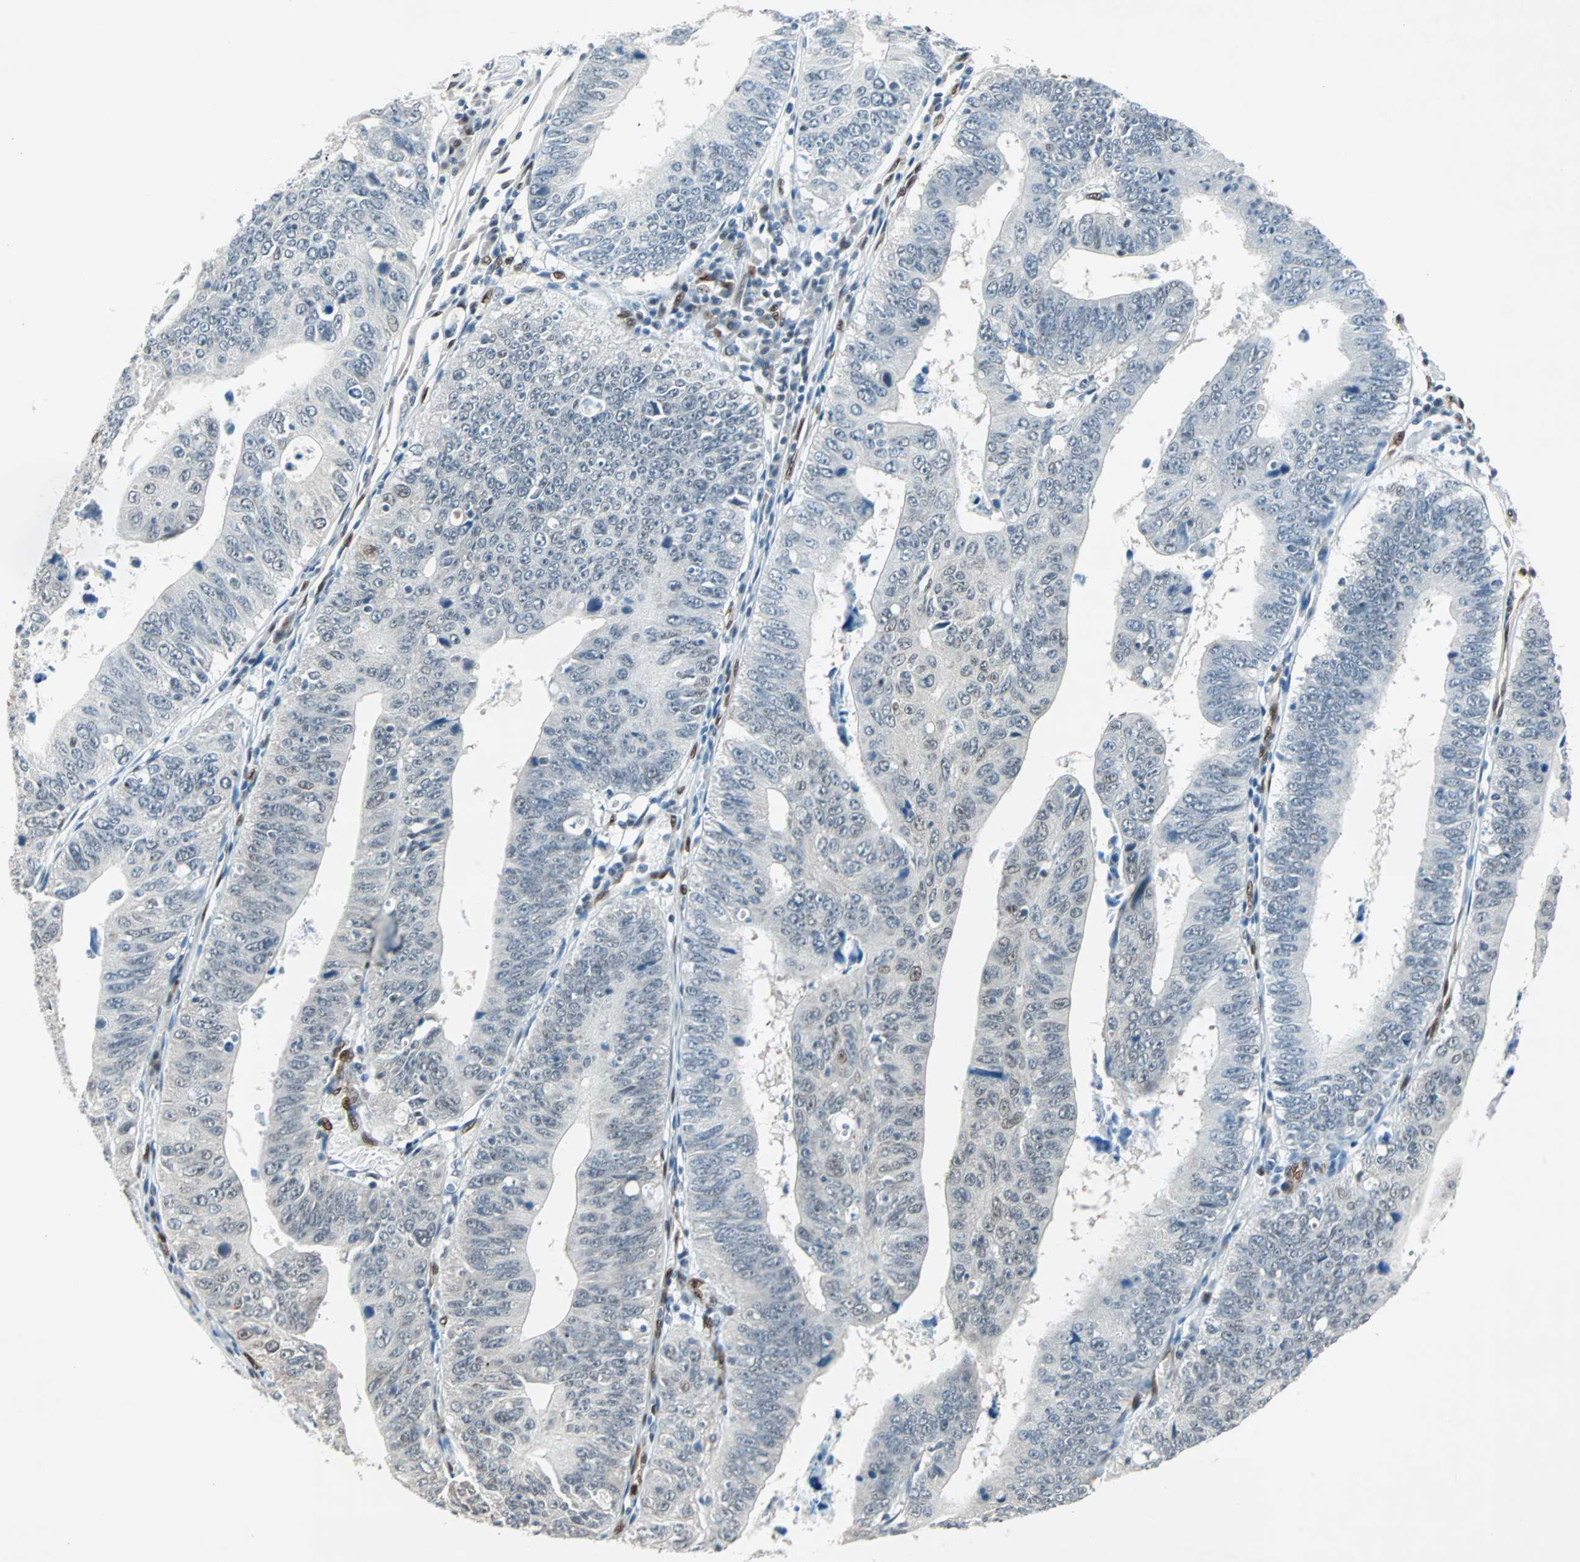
{"staining": {"intensity": "negative", "quantity": "none", "location": "none"}, "tissue": "stomach cancer", "cell_type": "Tumor cells", "image_type": "cancer", "snomed": [{"axis": "morphology", "description": "Adenocarcinoma, NOS"}, {"axis": "topography", "description": "Stomach"}], "caption": "This image is of stomach cancer (adenocarcinoma) stained with IHC to label a protein in brown with the nuclei are counter-stained blue. There is no expression in tumor cells.", "gene": "WWTR1", "patient": {"sex": "male", "age": 59}}